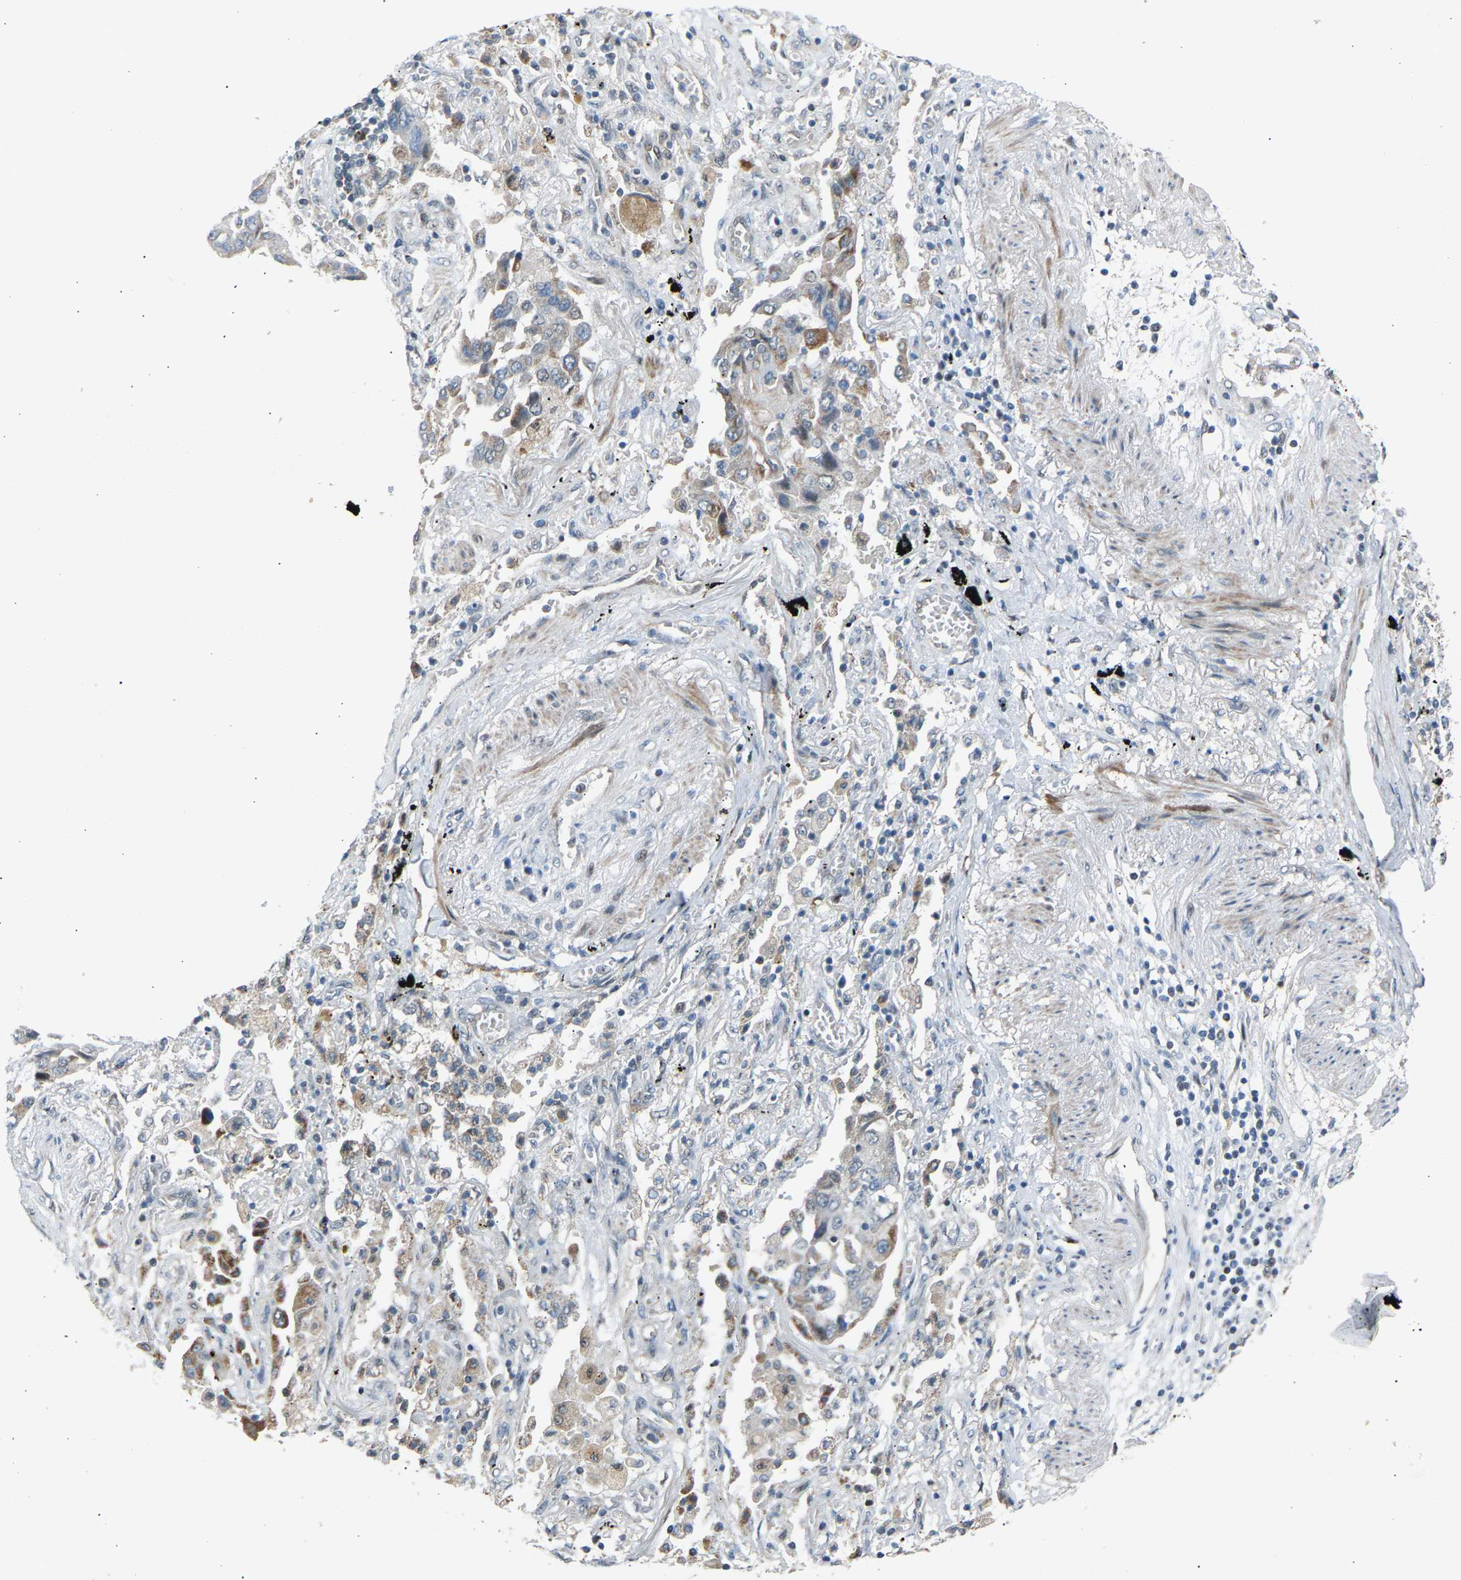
{"staining": {"intensity": "weak", "quantity": "<25%", "location": "cytoplasmic/membranous"}, "tissue": "lung cancer", "cell_type": "Tumor cells", "image_type": "cancer", "snomed": [{"axis": "morphology", "description": "Adenocarcinoma, NOS"}, {"axis": "topography", "description": "Lung"}], "caption": "This image is of adenocarcinoma (lung) stained with IHC to label a protein in brown with the nuclei are counter-stained blue. There is no positivity in tumor cells.", "gene": "VPS41", "patient": {"sex": "female", "age": 65}}